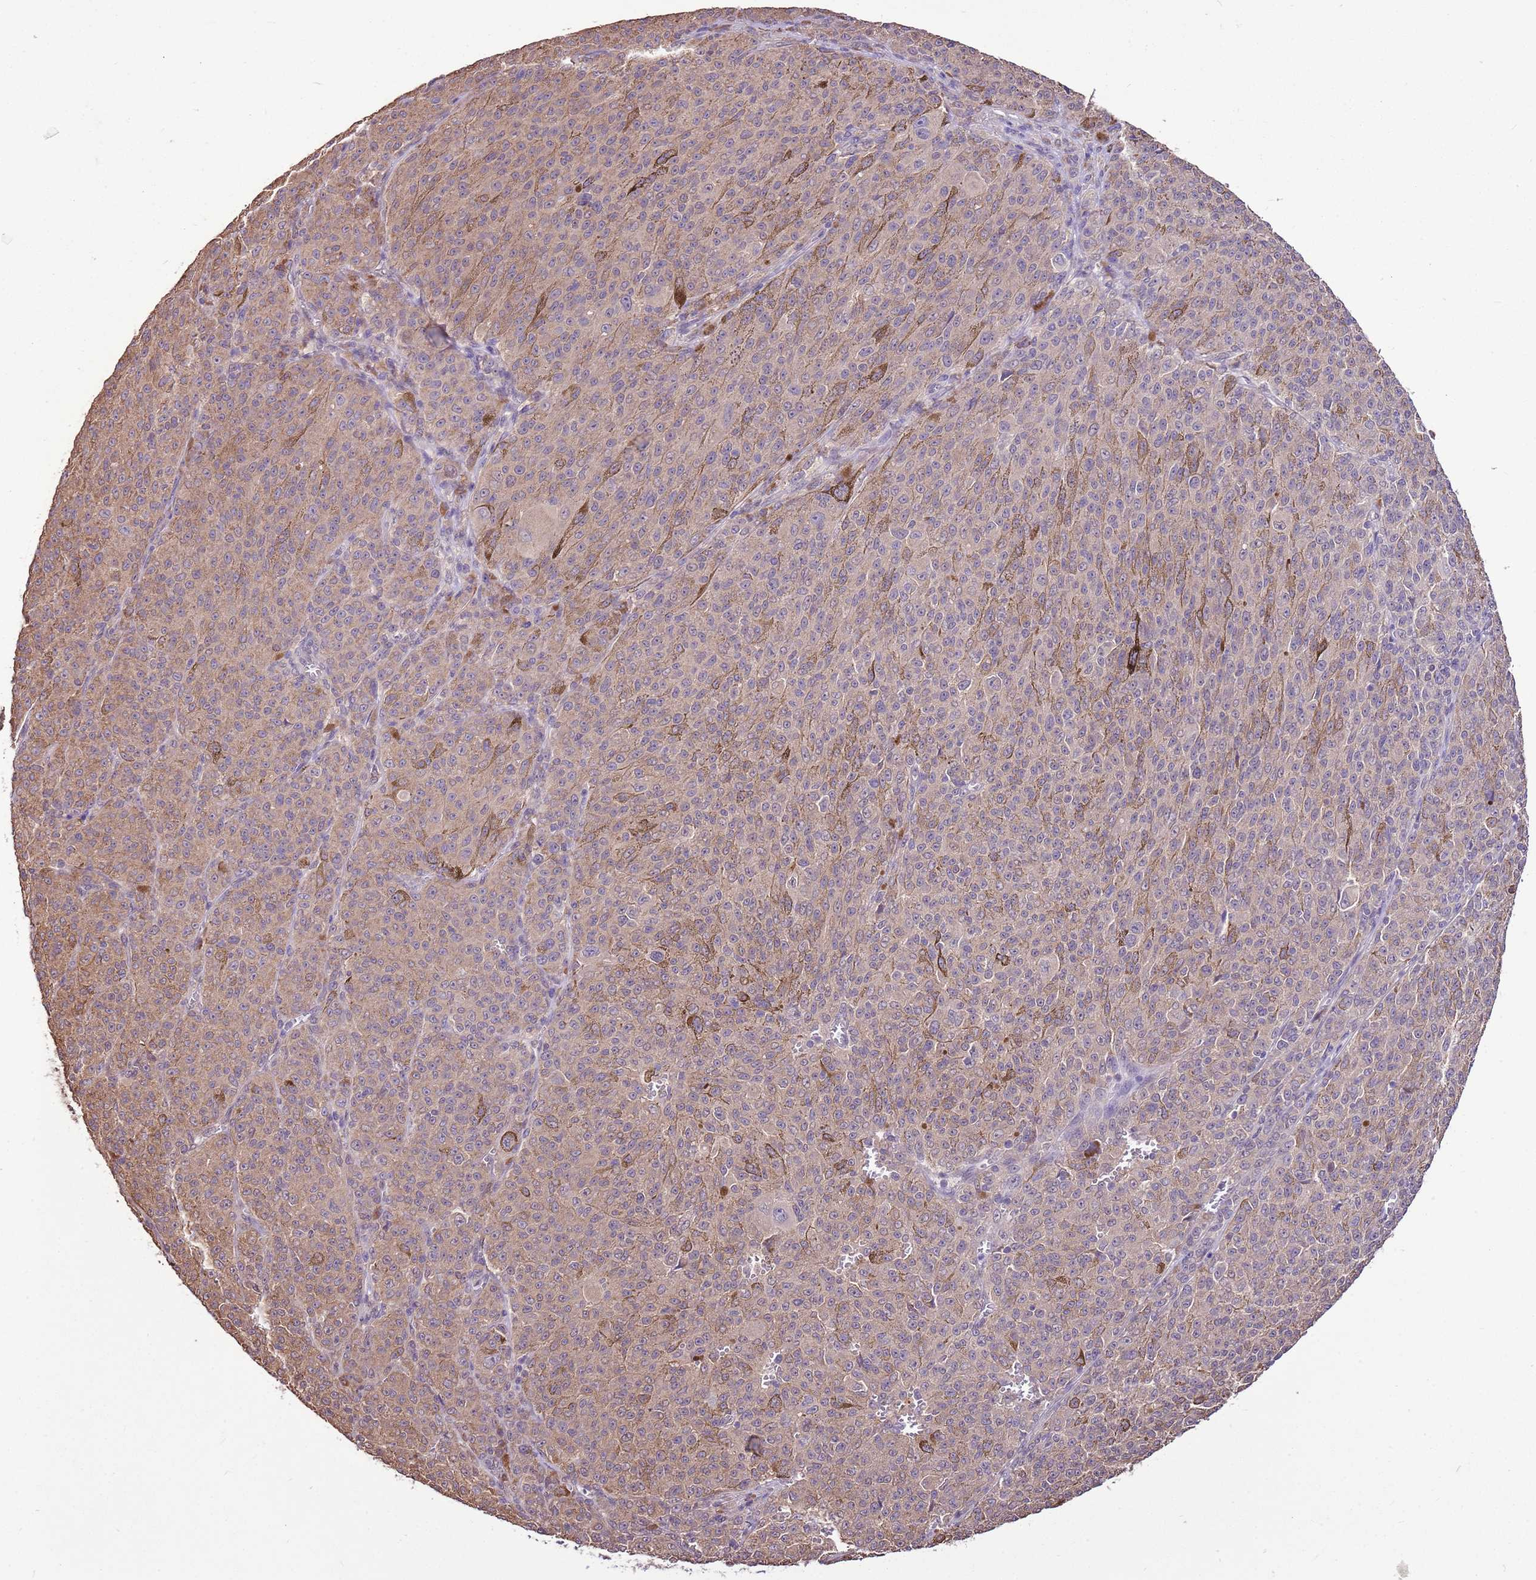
{"staining": {"intensity": "moderate", "quantity": "<25%", "location": "cytoplasmic/membranous"}, "tissue": "melanoma", "cell_type": "Tumor cells", "image_type": "cancer", "snomed": [{"axis": "morphology", "description": "Malignant melanoma, NOS"}, {"axis": "topography", "description": "Skin"}], "caption": "The photomicrograph demonstrates immunohistochemical staining of malignant melanoma. There is moderate cytoplasmic/membranous staining is present in approximately <25% of tumor cells.", "gene": "BBS5", "patient": {"sex": "female", "age": 52}}